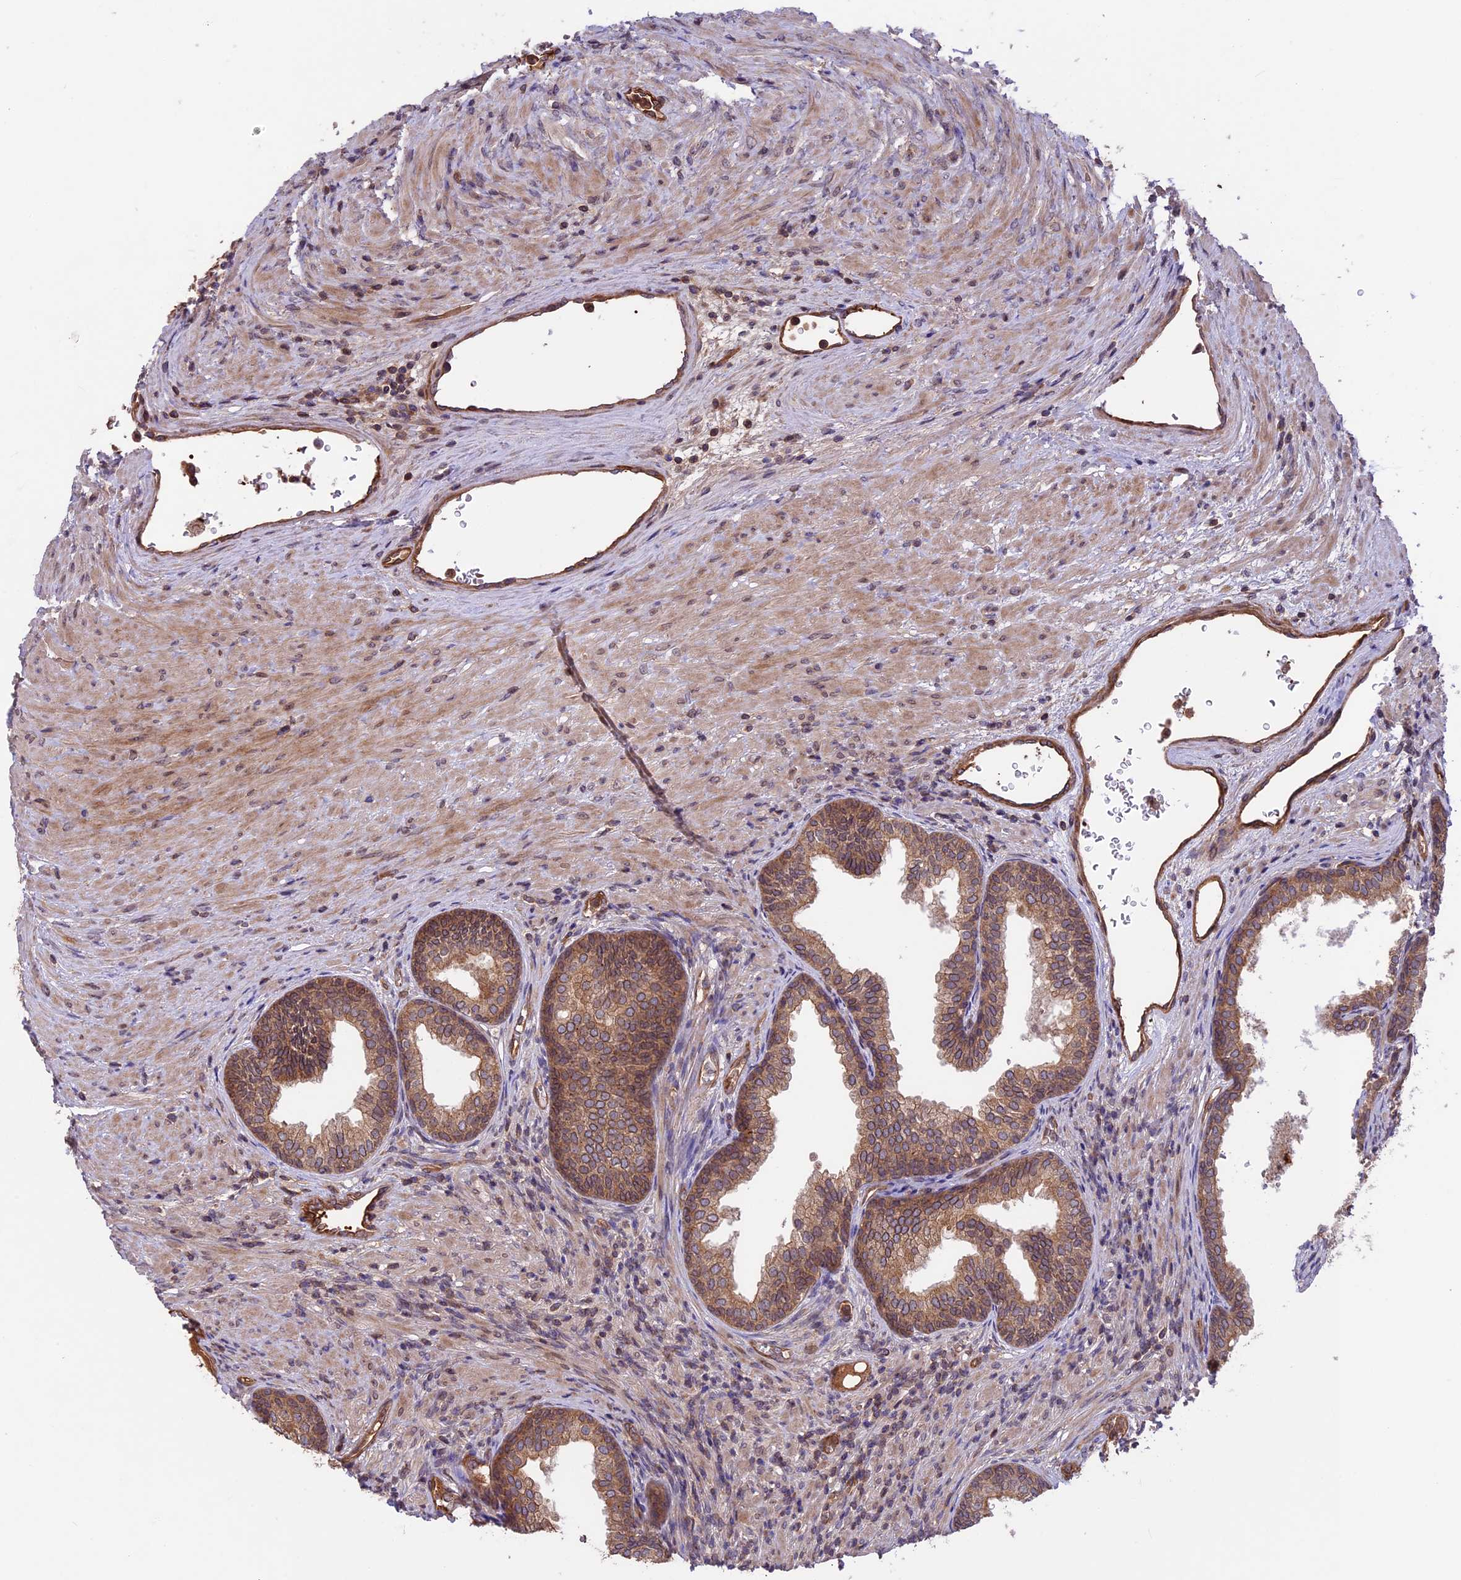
{"staining": {"intensity": "moderate", "quantity": ">75%", "location": "cytoplasmic/membranous"}, "tissue": "prostate", "cell_type": "Glandular cells", "image_type": "normal", "snomed": [{"axis": "morphology", "description": "Normal tissue, NOS"}, {"axis": "topography", "description": "Prostate"}], "caption": "The immunohistochemical stain shows moderate cytoplasmic/membranous positivity in glandular cells of unremarkable prostate. Nuclei are stained in blue.", "gene": "CCDC125", "patient": {"sex": "male", "age": 76}}